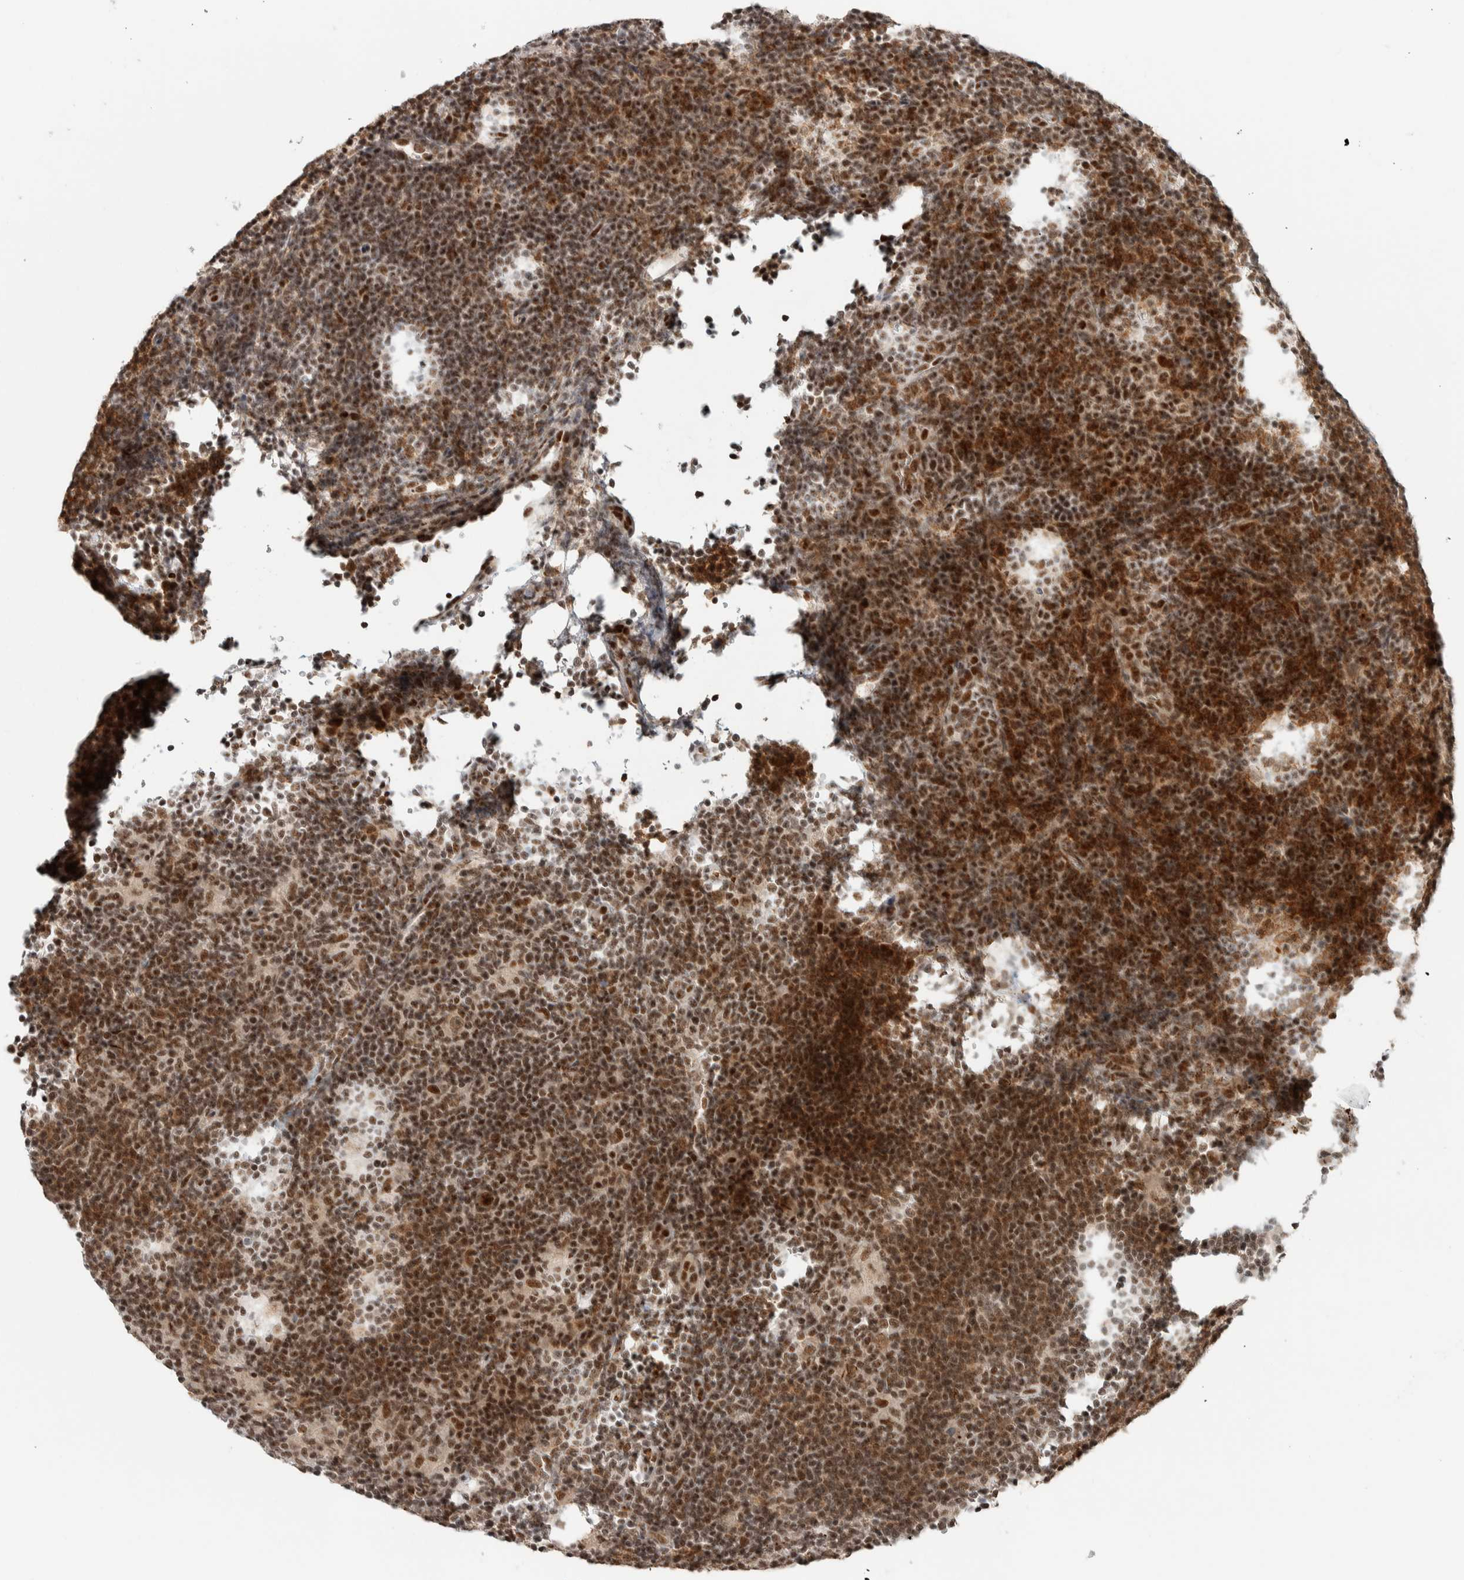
{"staining": {"intensity": "moderate", "quantity": ">75%", "location": "nuclear"}, "tissue": "lymphoma", "cell_type": "Tumor cells", "image_type": "cancer", "snomed": [{"axis": "morphology", "description": "Hodgkin's disease, NOS"}, {"axis": "topography", "description": "Lymph node"}], "caption": "This image displays immunohistochemistry staining of Hodgkin's disease, with medium moderate nuclear positivity in about >75% of tumor cells.", "gene": "ZBTB2", "patient": {"sex": "female", "age": 57}}